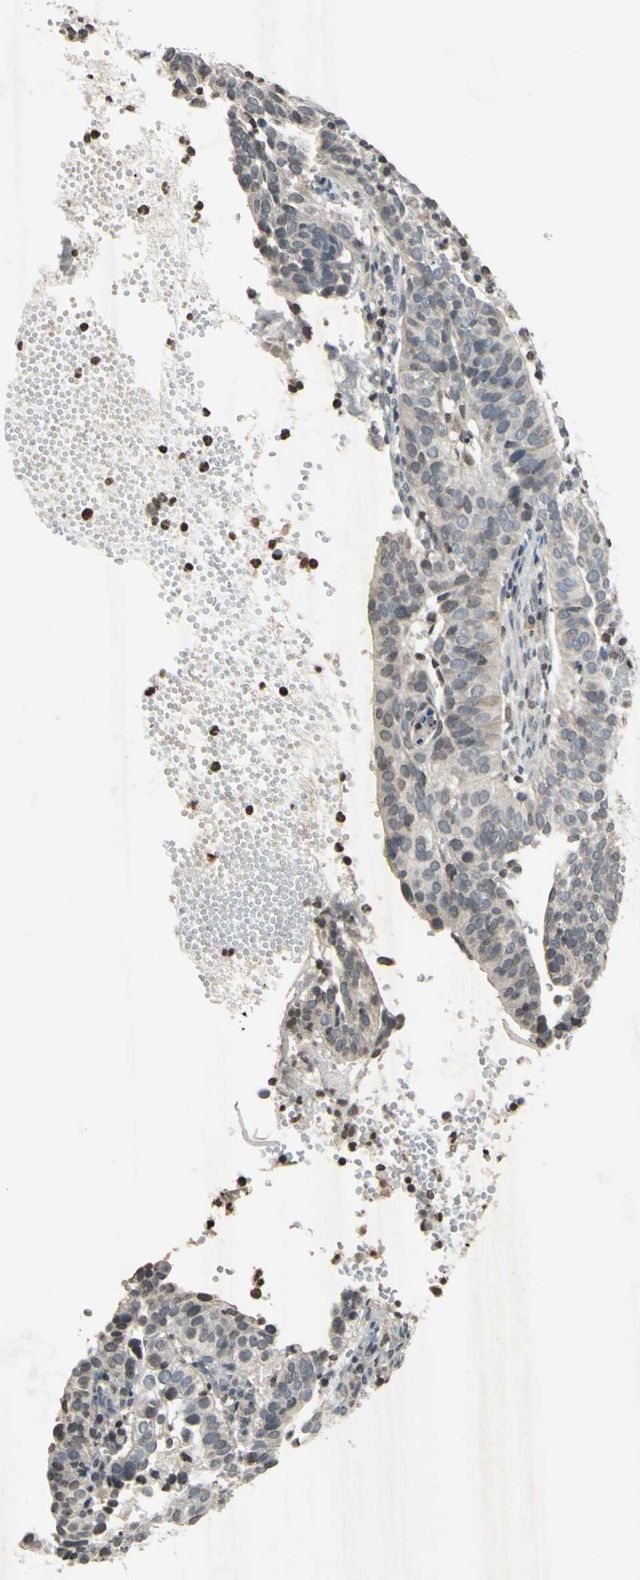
{"staining": {"intensity": "weak", "quantity": ">75%", "location": "cytoplasmic/membranous"}, "tissue": "cervical cancer", "cell_type": "Tumor cells", "image_type": "cancer", "snomed": [{"axis": "morphology", "description": "Squamous cell carcinoma, NOS"}, {"axis": "topography", "description": "Cervix"}], "caption": "Weak cytoplasmic/membranous positivity for a protein is present in approximately >75% of tumor cells of cervical cancer (squamous cell carcinoma) using immunohistochemistry (IHC).", "gene": "CLDN11", "patient": {"sex": "female", "age": 39}}